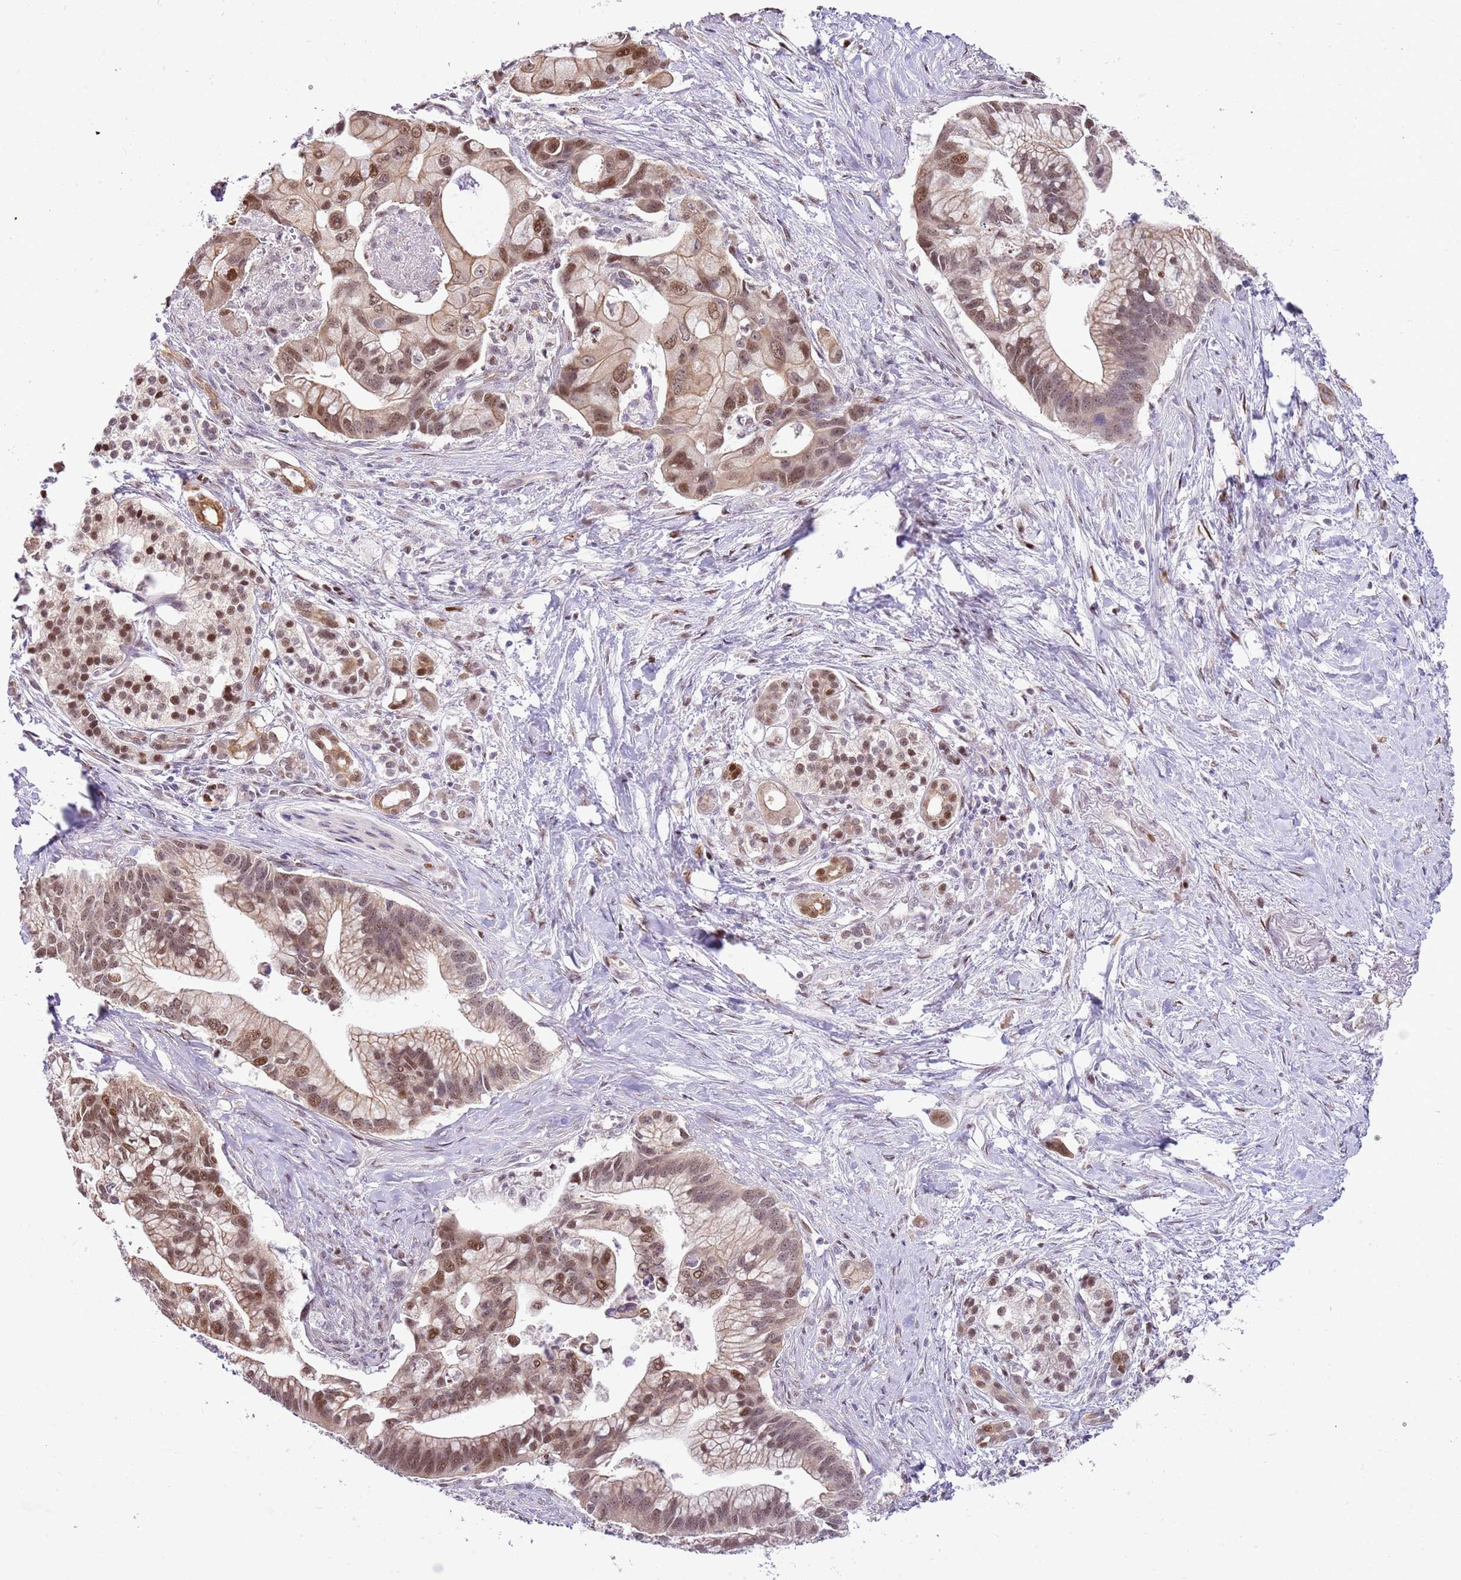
{"staining": {"intensity": "moderate", "quantity": ">75%", "location": "cytoplasmic/membranous,nuclear"}, "tissue": "pancreatic cancer", "cell_type": "Tumor cells", "image_type": "cancer", "snomed": [{"axis": "morphology", "description": "Adenocarcinoma, NOS"}, {"axis": "topography", "description": "Pancreas"}], "caption": "Approximately >75% of tumor cells in human adenocarcinoma (pancreatic) demonstrate moderate cytoplasmic/membranous and nuclear protein positivity as visualized by brown immunohistochemical staining.", "gene": "RFK", "patient": {"sex": "male", "age": 68}}